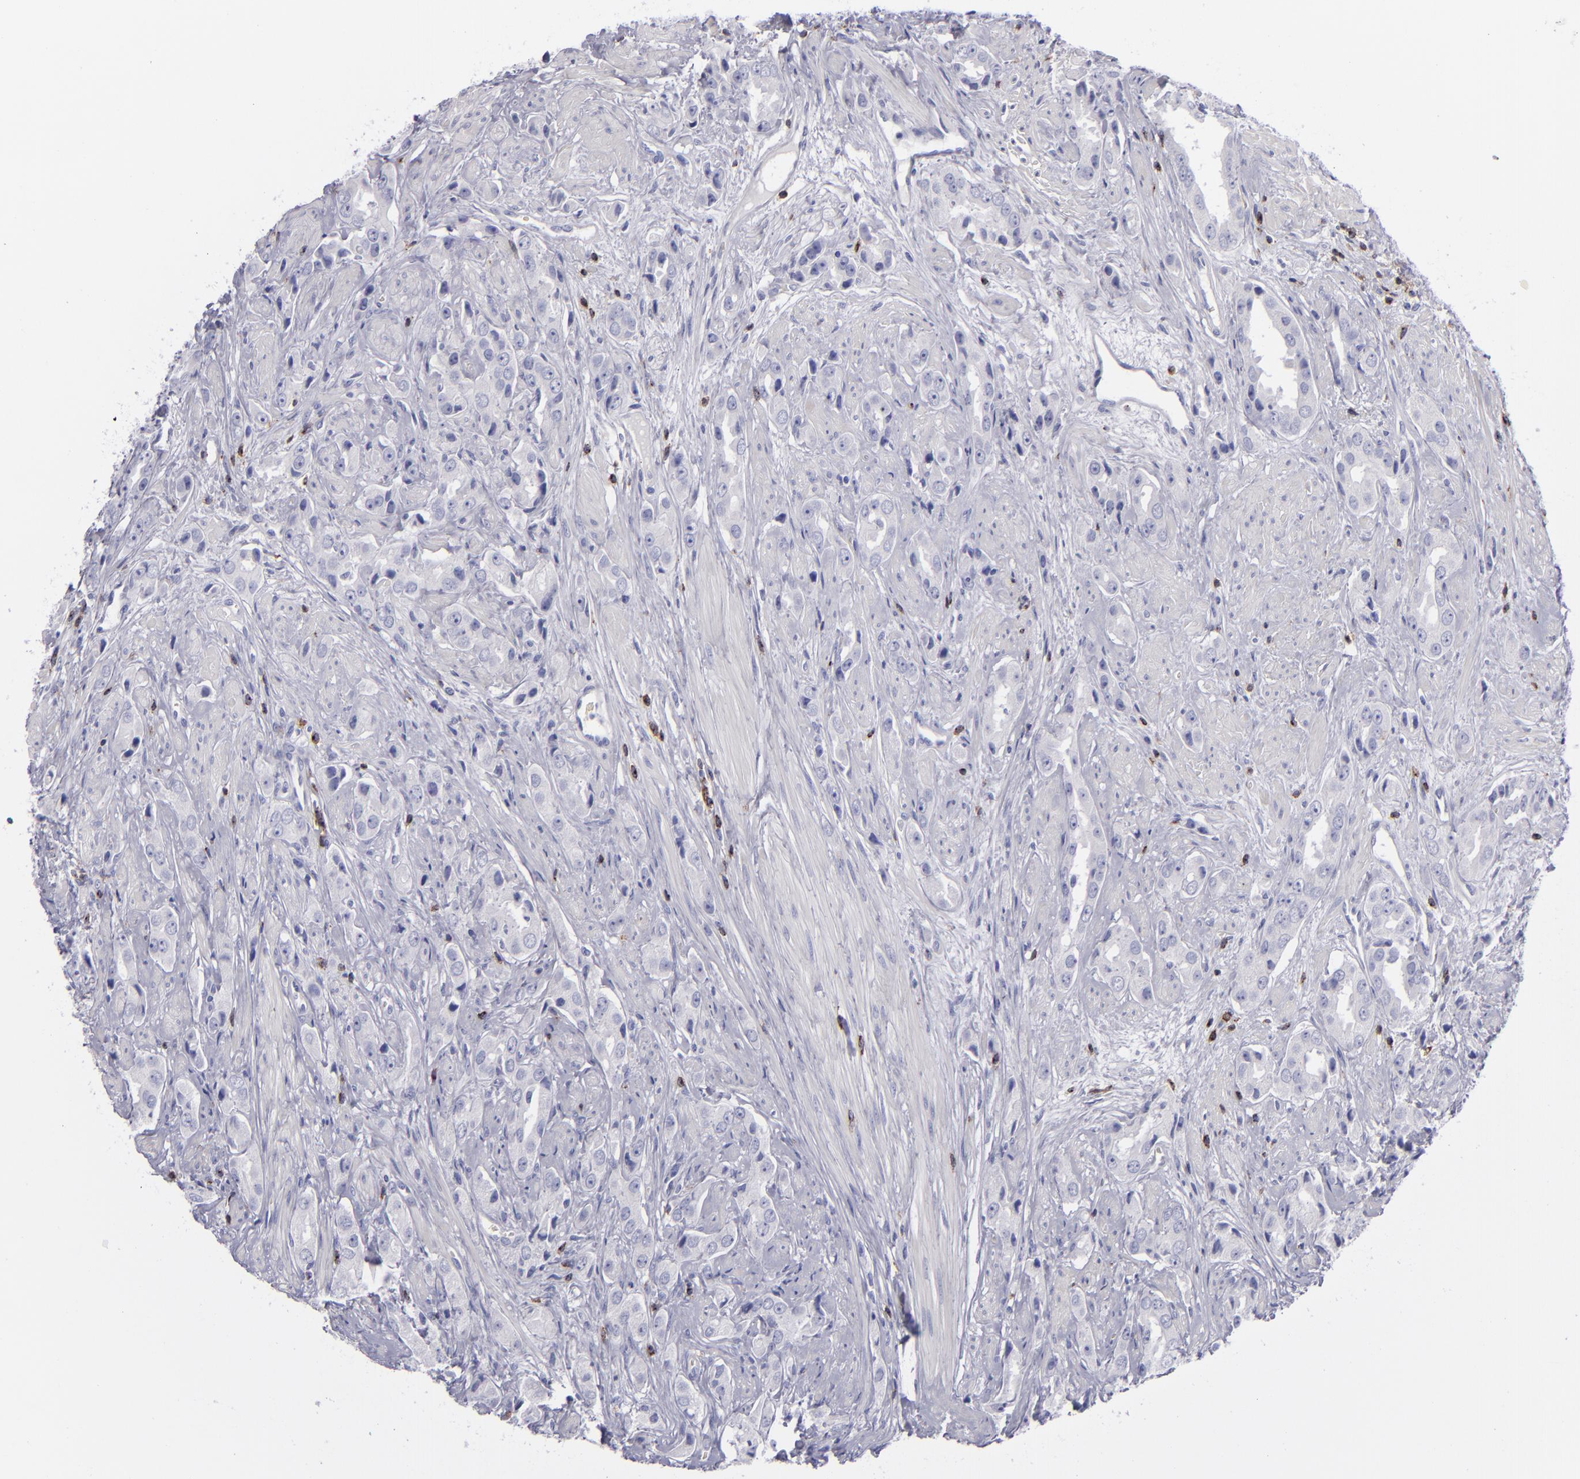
{"staining": {"intensity": "negative", "quantity": "none", "location": "none"}, "tissue": "prostate cancer", "cell_type": "Tumor cells", "image_type": "cancer", "snomed": [{"axis": "morphology", "description": "Adenocarcinoma, Medium grade"}, {"axis": "topography", "description": "Prostate"}], "caption": "The image exhibits no staining of tumor cells in prostate cancer (adenocarcinoma (medium-grade)). (Stains: DAB (3,3'-diaminobenzidine) immunohistochemistry with hematoxylin counter stain, Microscopy: brightfield microscopy at high magnification).", "gene": "CD2", "patient": {"sex": "male", "age": 53}}